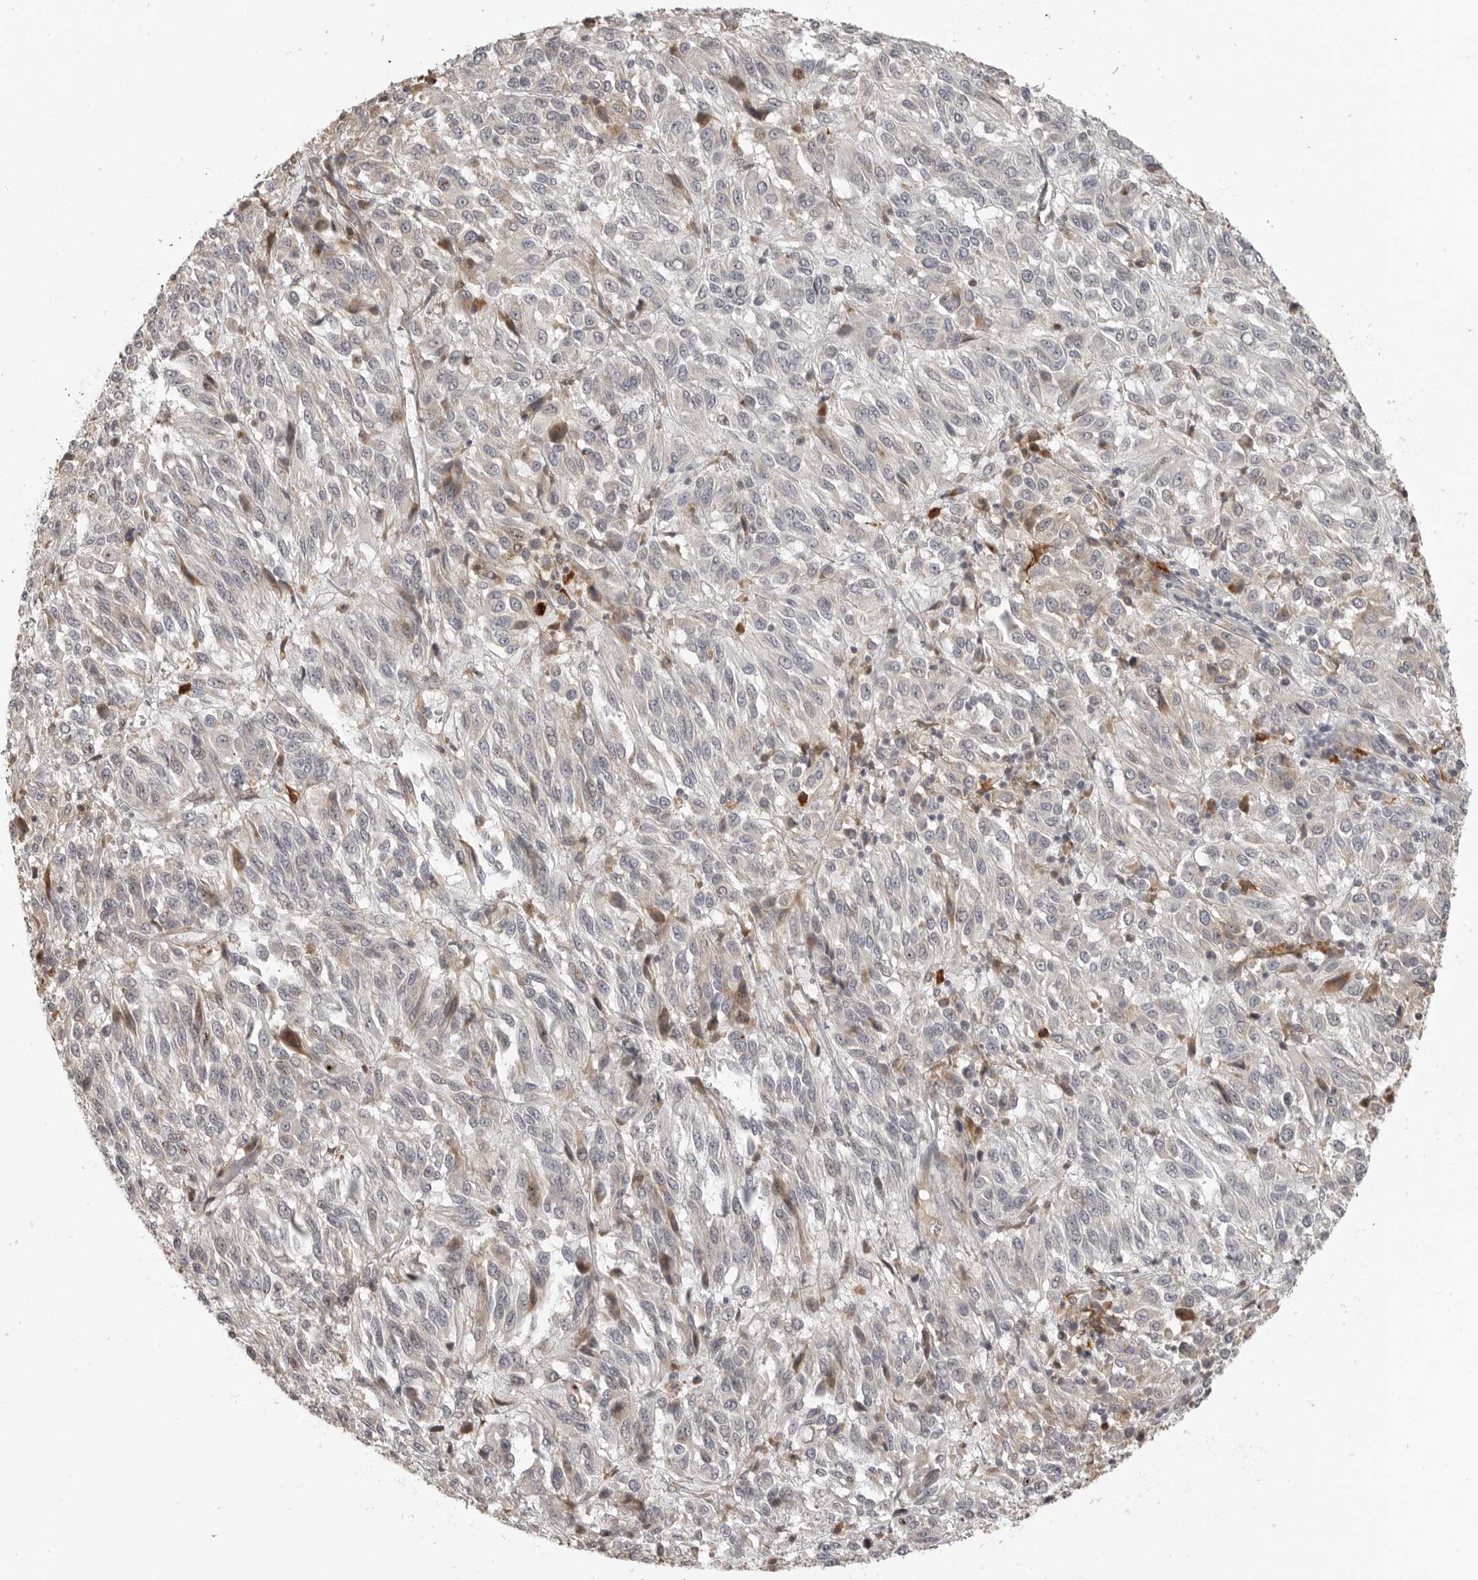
{"staining": {"intensity": "negative", "quantity": "none", "location": "none"}, "tissue": "melanoma", "cell_type": "Tumor cells", "image_type": "cancer", "snomed": [{"axis": "morphology", "description": "Malignant melanoma, Metastatic site"}, {"axis": "topography", "description": "Lung"}], "caption": "High power microscopy photomicrograph of an IHC photomicrograph of melanoma, revealing no significant expression in tumor cells.", "gene": "IDO1", "patient": {"sex": "male", "age": 64}}